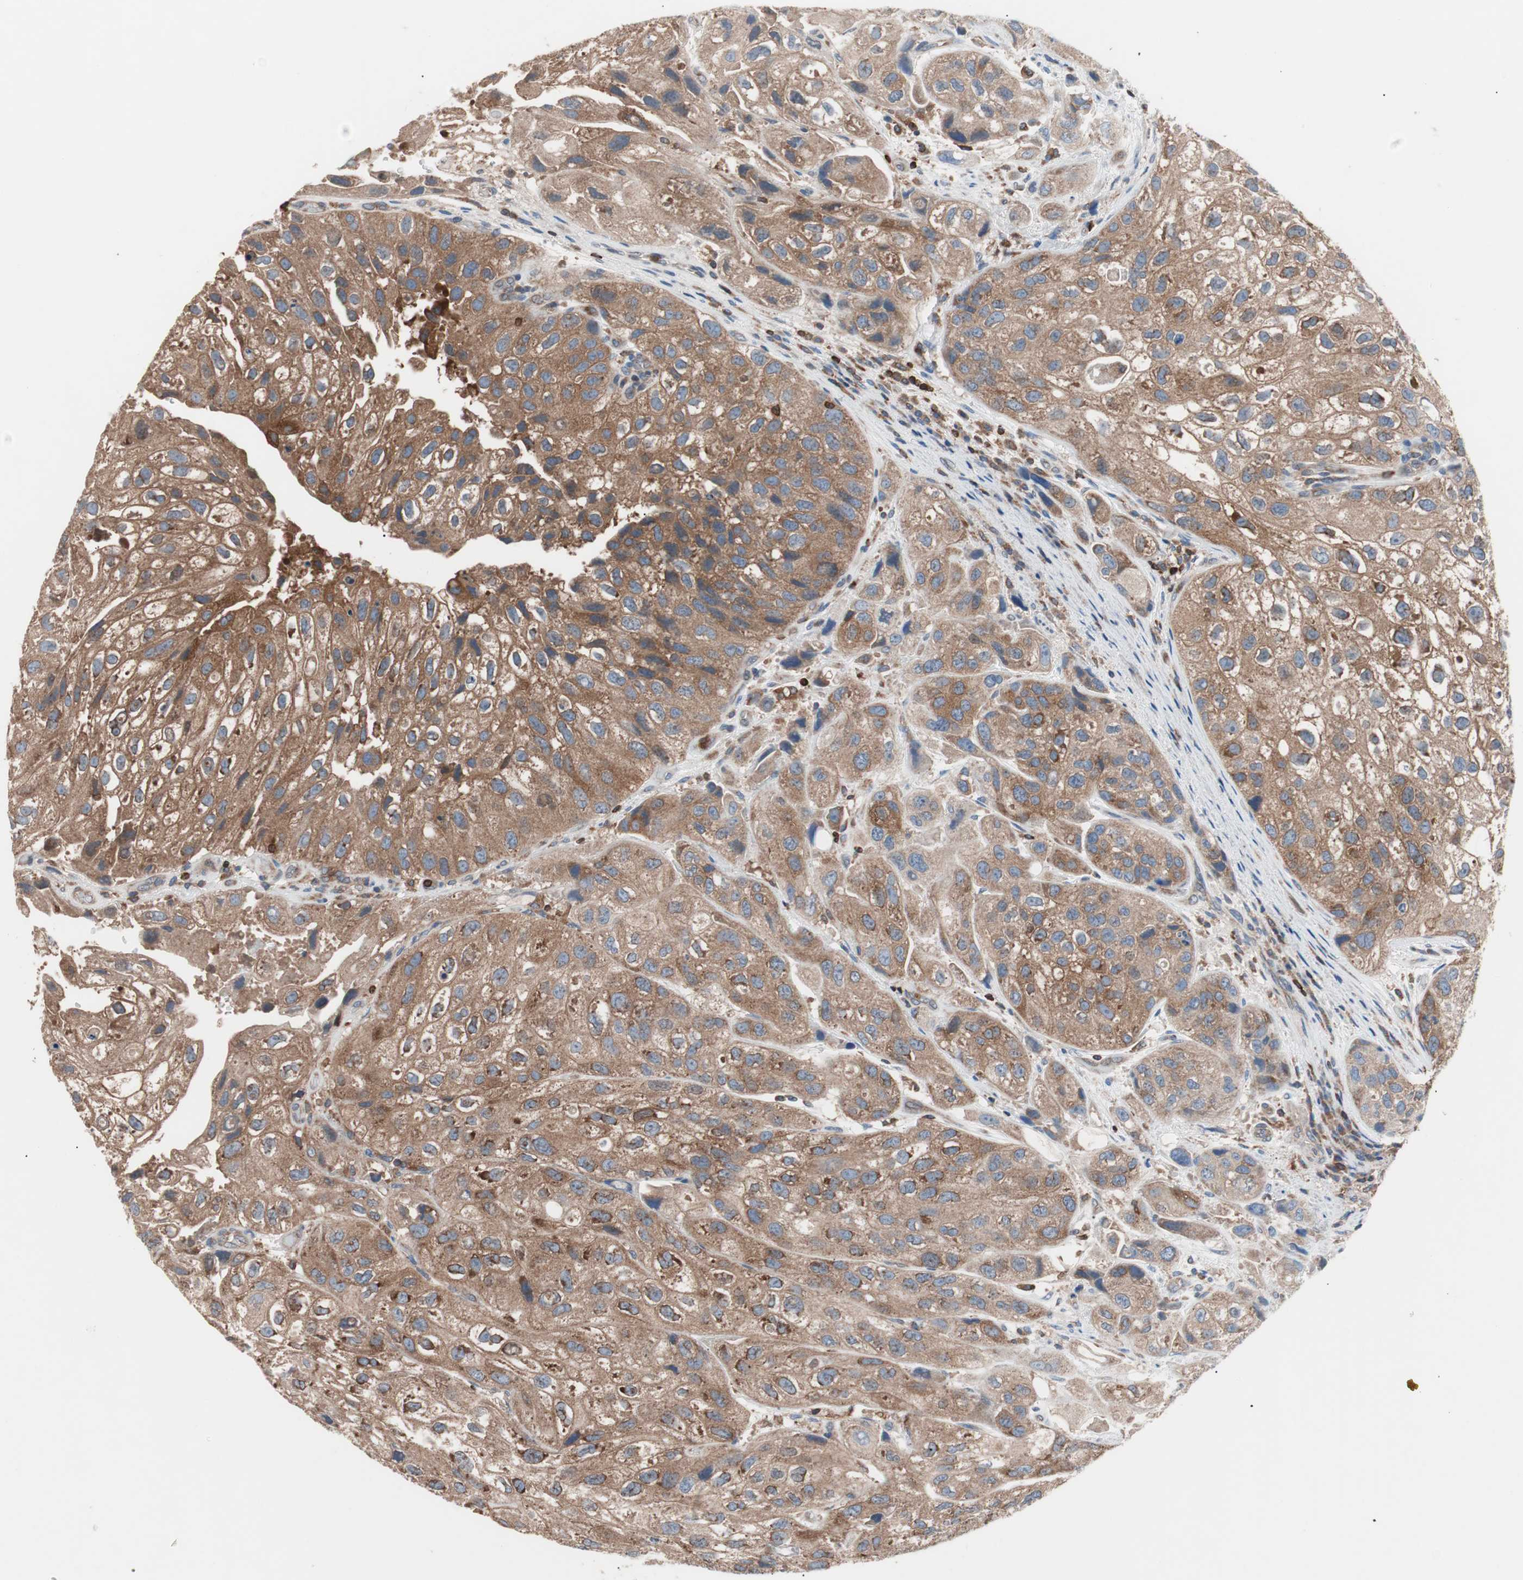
{"staining": {"intensity": "moderate", "quantity": ">75%", "location": "cytoplasmic/membranous"}, "tissue": "urothelial cancer", "cell_type": "Tumor cells", "image_type": "cancer", "snomed": [{"axis": "morphology", "description": "Urothelial carcinoma, High grade"}, {"axis": "topography", "description": "Urinary bladder"}], "caption": "Immunohistochemical staining of urothelial cancer reveals medium levels of moderate cytoplasmic/membranous protein expression in about >75% of tumor cells. The protein of interest is shown in brown color, while the nuclei are stained blue.", "gene": "PIK3R1", "patient": {"sex": "female", "age": 64}}